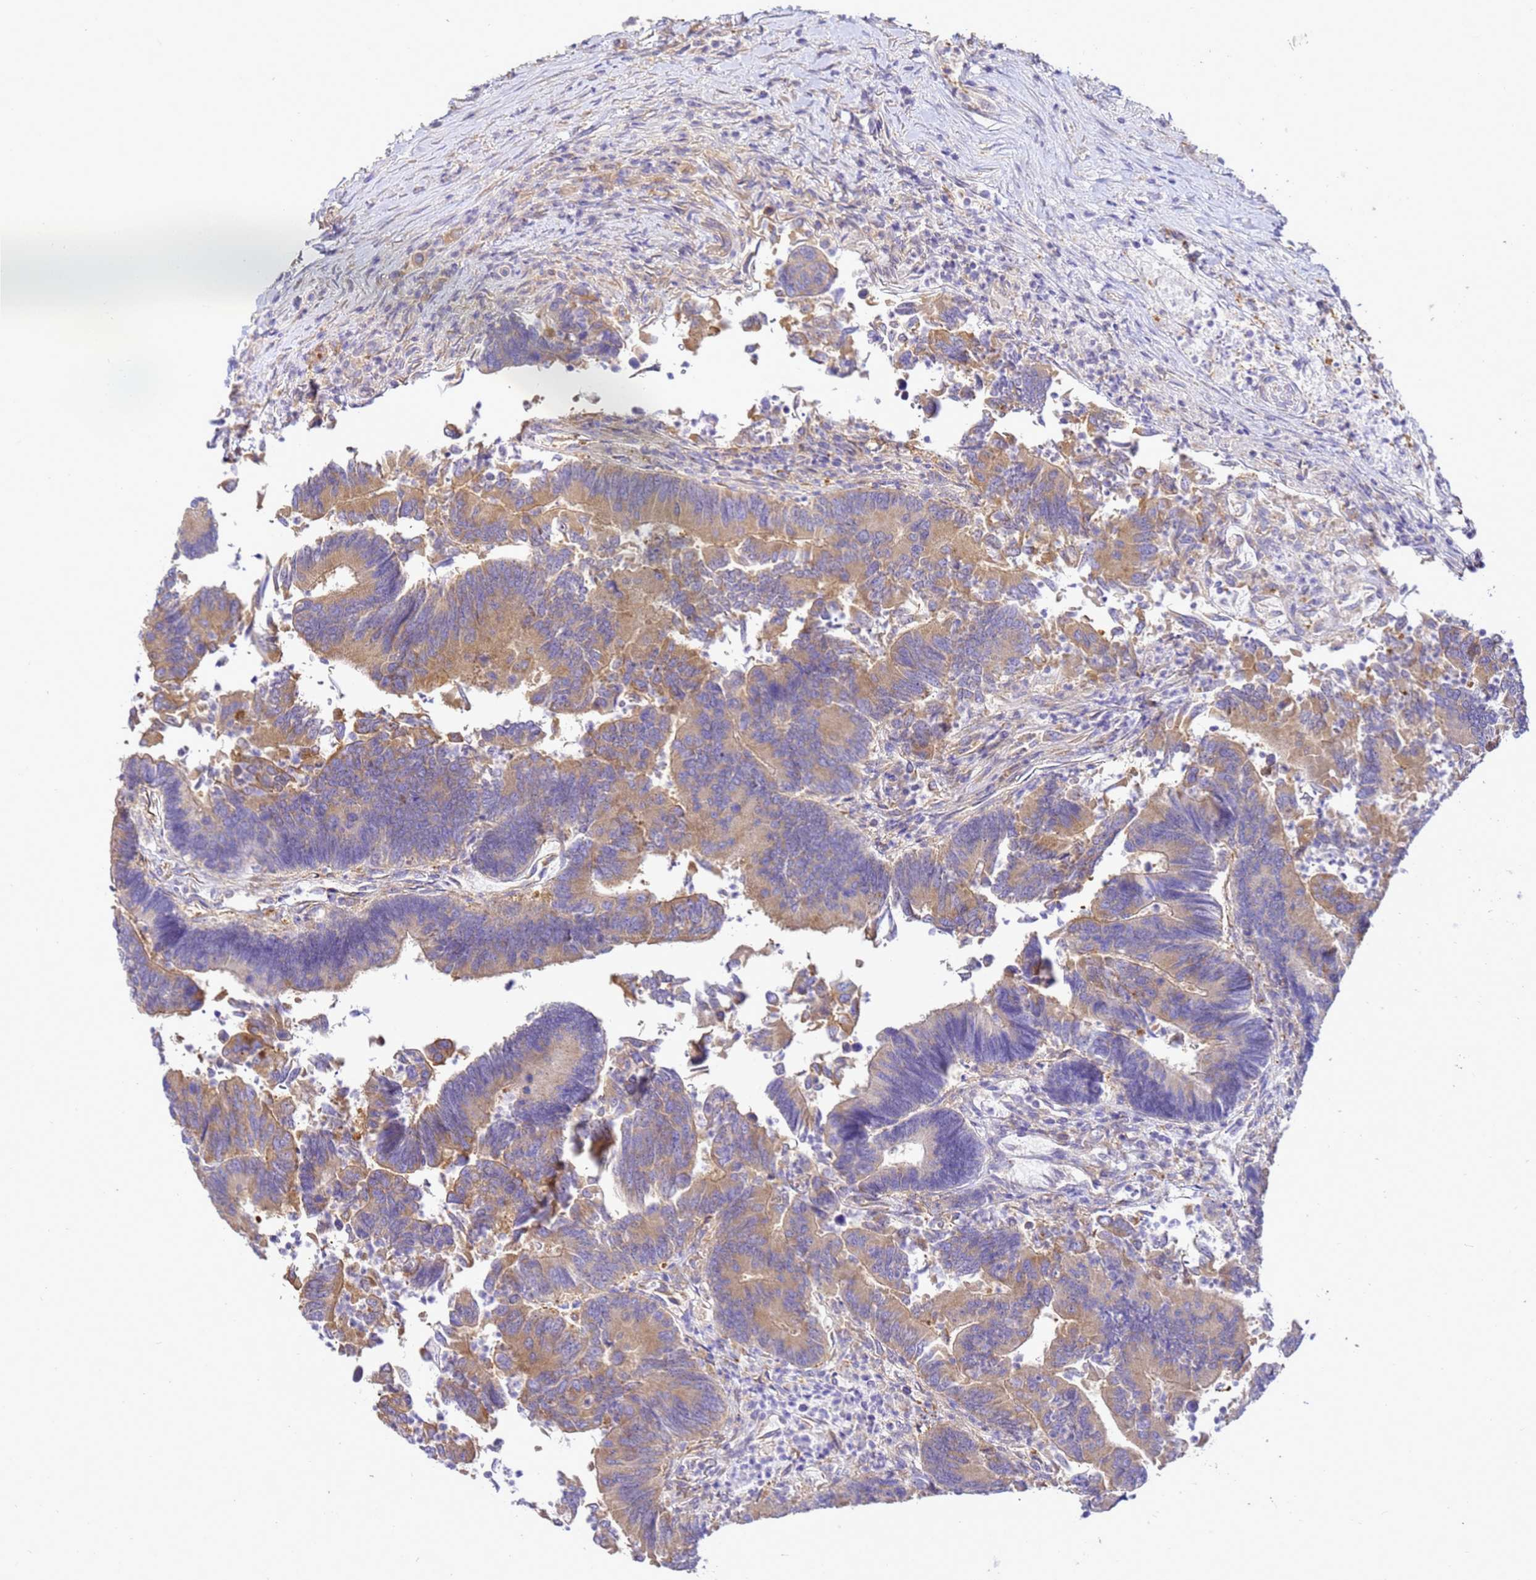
{"staining": {"intensity": "moderate", "quantity": ">75%", "location": "cytoplasmic/membranous"}, "tissue": "colorectal cancer", "cell_type": "Tumor cells", "image_type": "cancer", "snomed": [{"axis": "morphology", "description": "Adenocarcinoma, NOS"}, {"axis": "topography", "description": "Colon"}], "caption": "Protein staining shows moderate cytoplasmic/membranous expression in approximately >75% of tumor cells in colorectal cancer (adenocarcinoma).", "gene": "NARS1", "patient": {"sex": "female", "age": 67}}